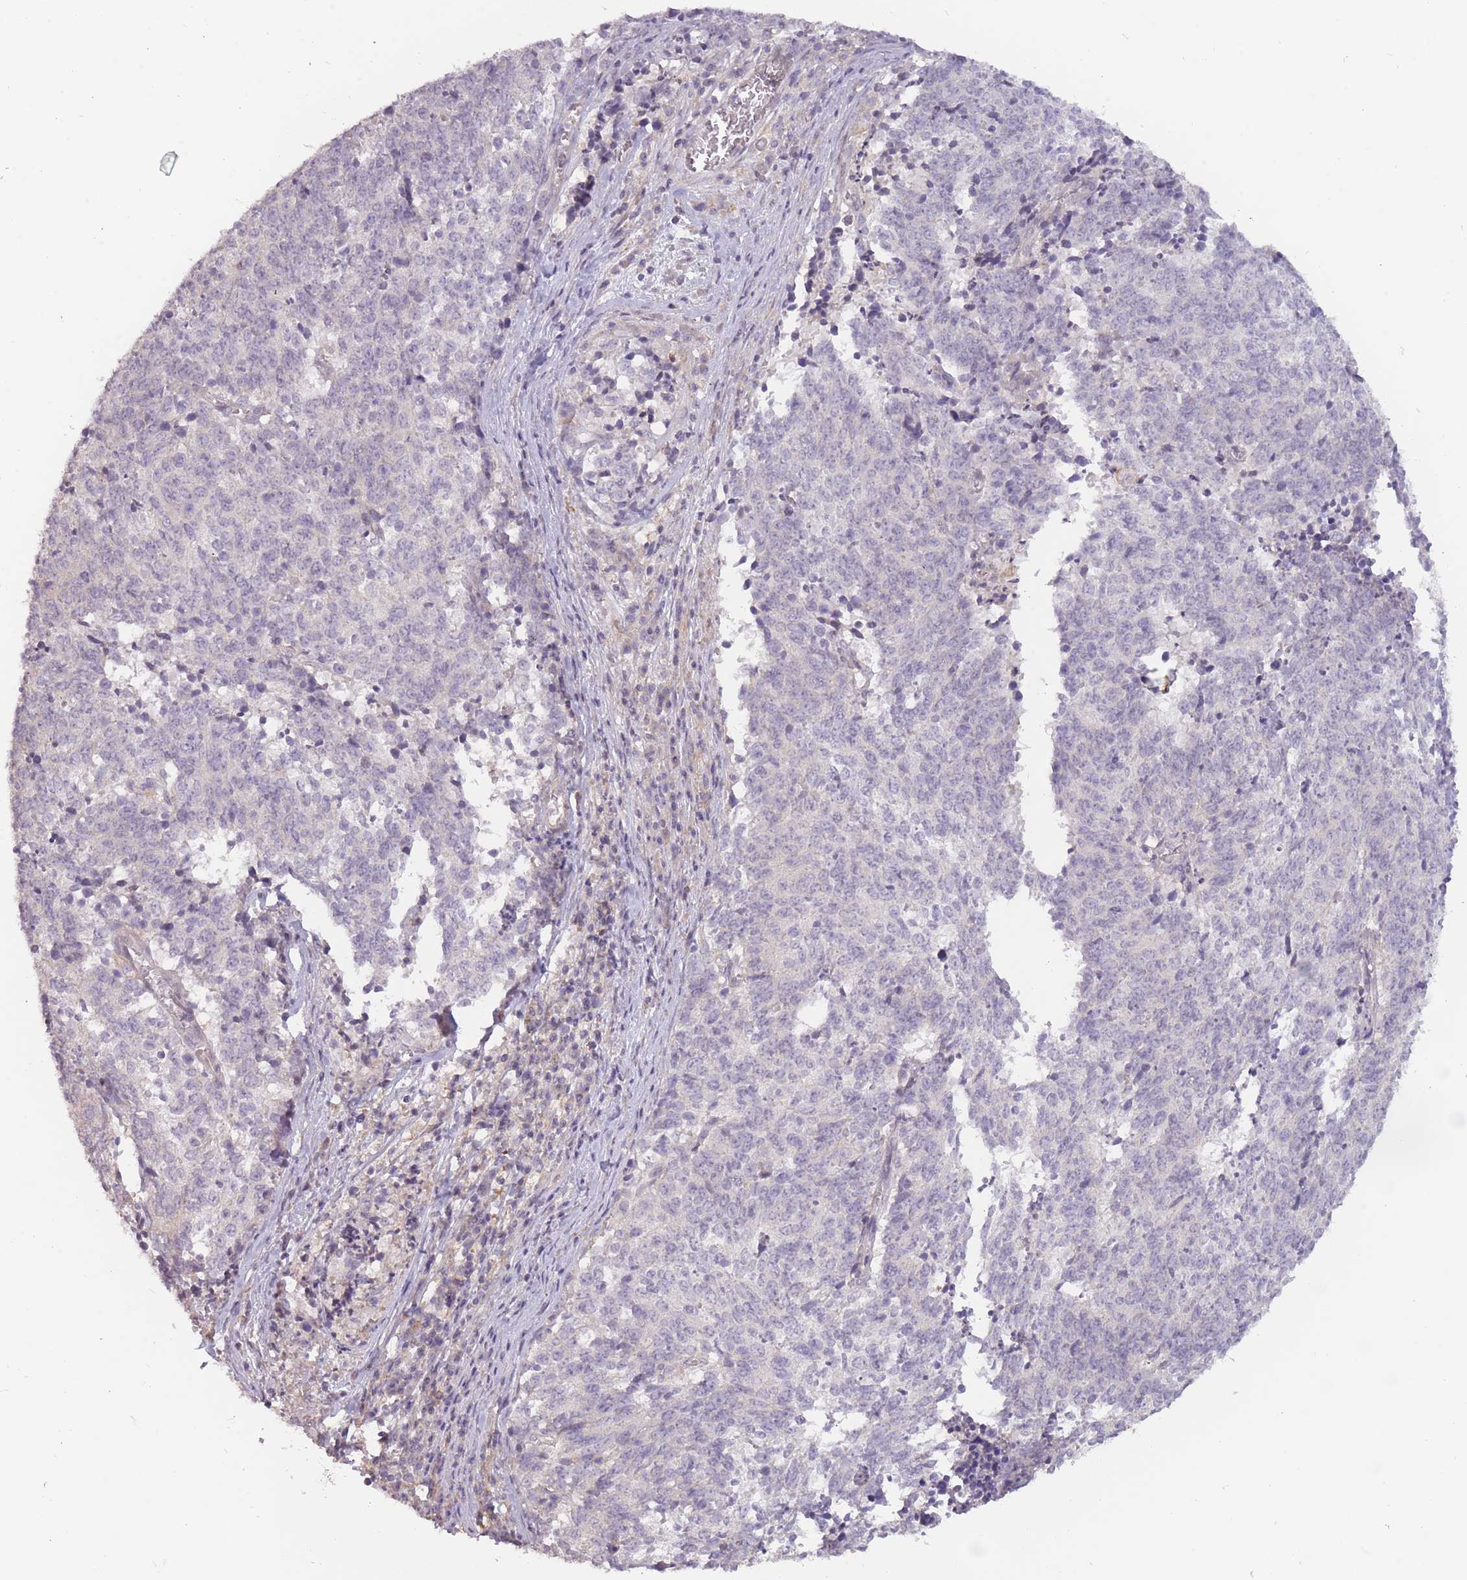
{"staining": {"intensity": "negative", "quantity": "none", "location": "none"}, "tissue": "cervical cancer", "cell_type": "Tumor cells", "image_type": "cancer", "snomed": [{"axis": "morphology", "description": "Squamous cell carcinoma, NOS"}, {"axis": "topography", "description": "Cervix"}], "caption": "The immunohistochemistry (IHC) photomicrograph has no significant staining in tumor cells of cervical cancer (squamous cell carcinoma) tissue.", "gene": "TET3", "patient": {"sex": "female", "age": 29}}